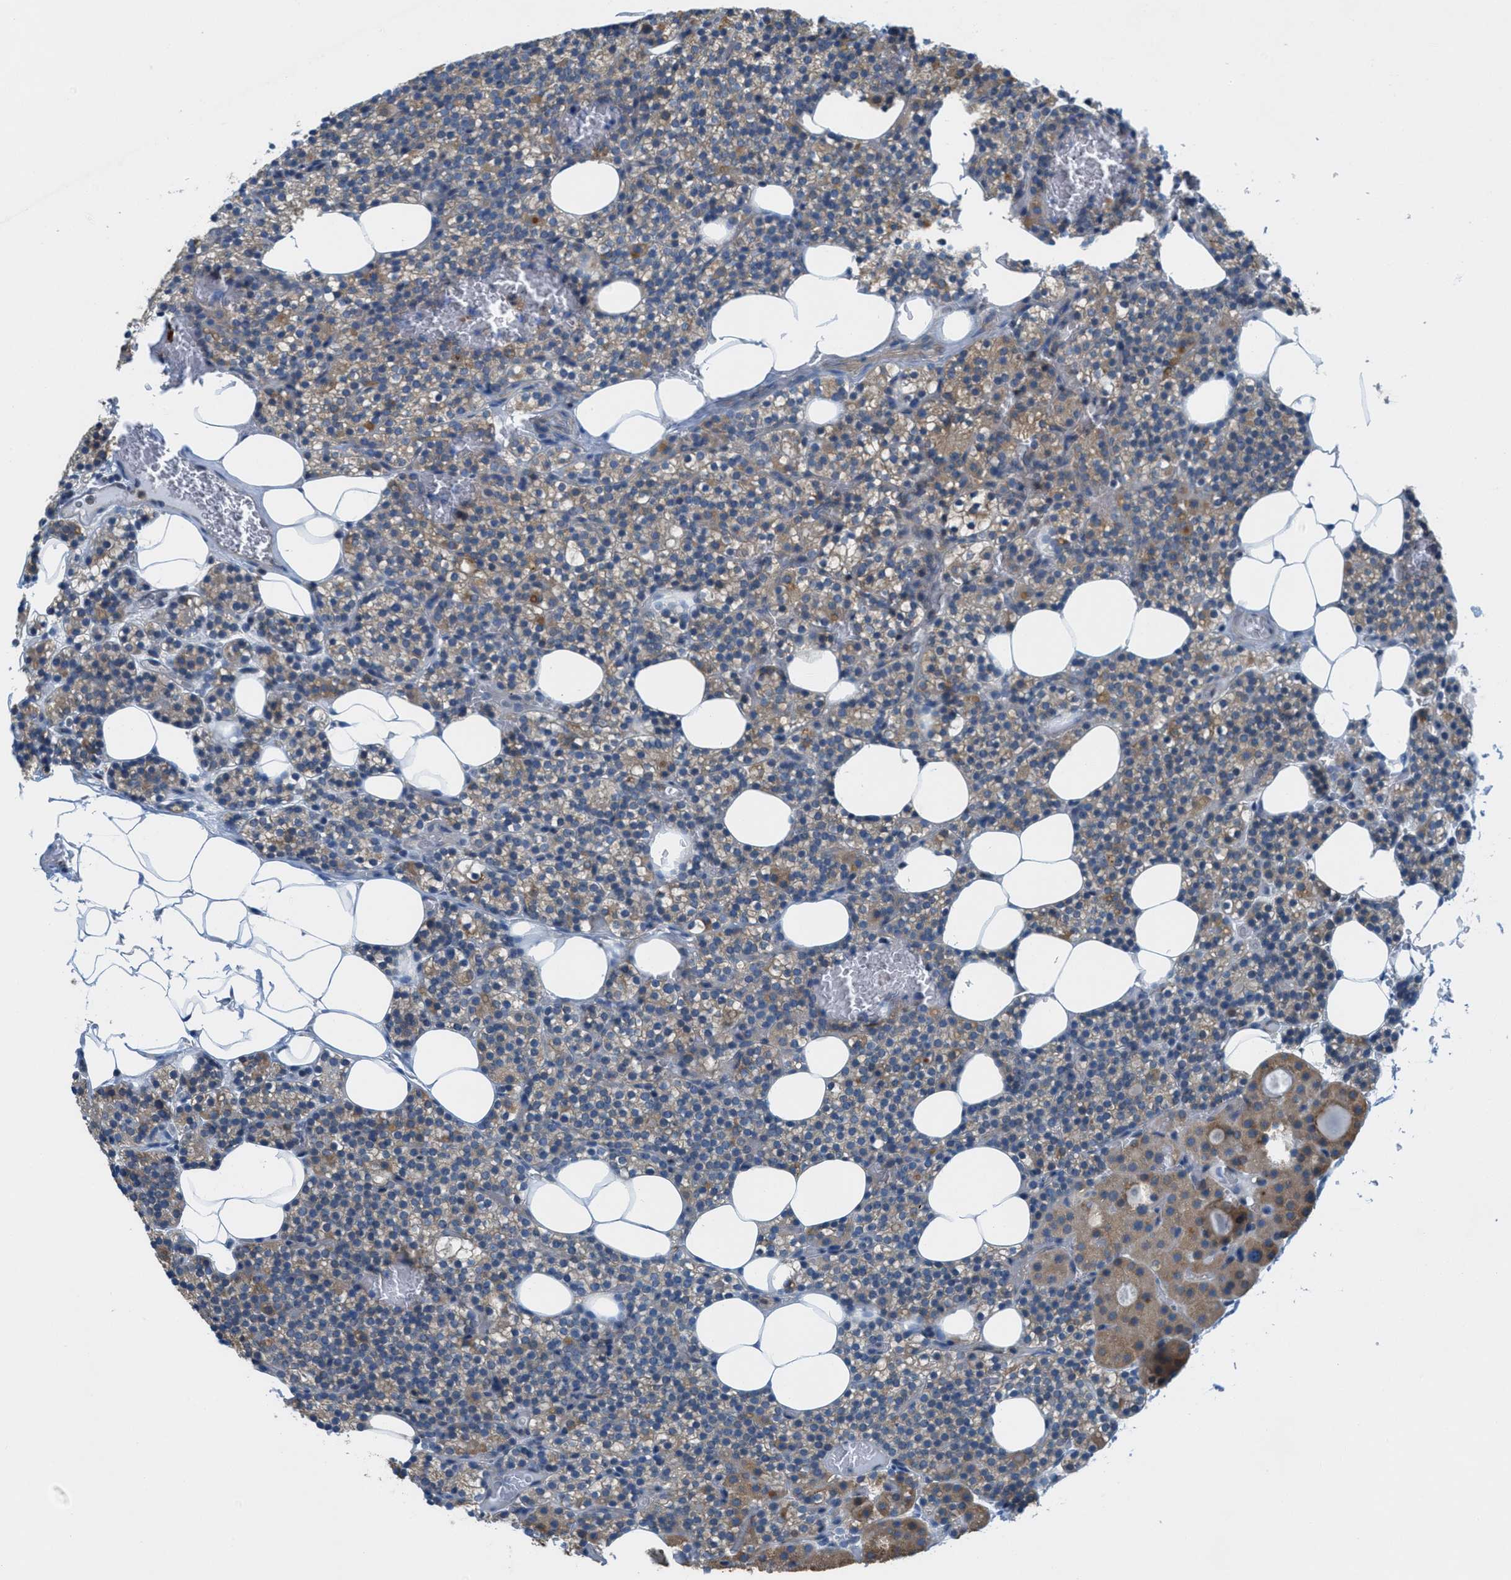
{"staining": {"intensity": "moderate", "quantity": "<25%", "location": "cytoplasmic/membranous"}, "tissue": "parathyroid gland", "cell_type": "Glandular cells", "image_type": "normal", "snomed": [{"axis": "morphology", "description": "Normal tissue, NOS"}, {"axis": "morphology", "description": "Inflammation chronic"}, {"axis": "morphology", "description": "Goiter, colloid"}, {"axis": "topography", "description": "Thyroid gland"}, {"axis": "topography", "description": "Parathyroid gland"}], "caption": "Approximately <25% of glandular cells in normal parathyroid gland exhibit moderate cytoplasmic/membranous protein expression as visualized by brown immunohistochemical staining.", "gene": "PIP5K1C", "patient": {"sex": "male", "age": 65}}